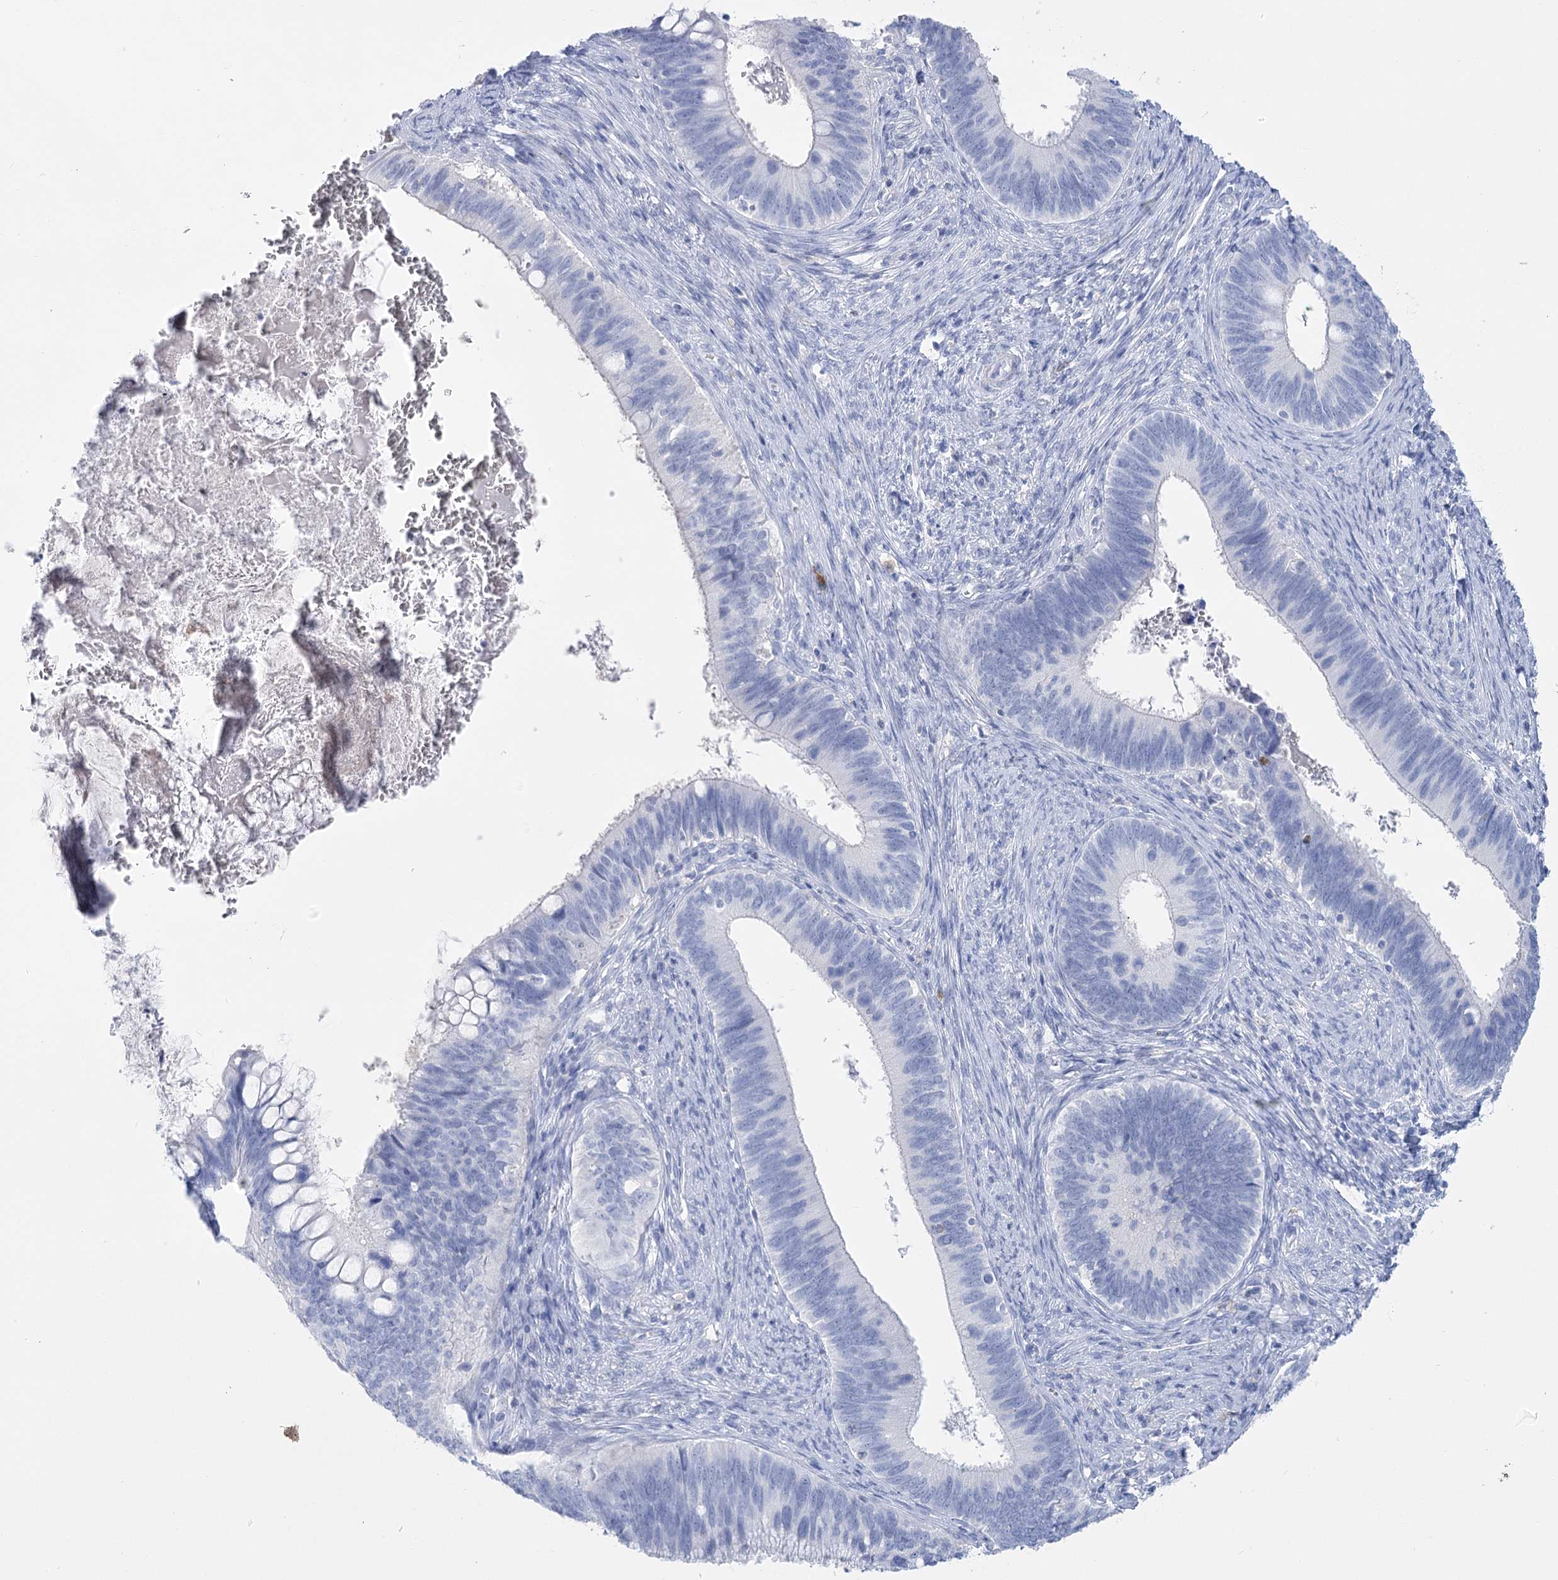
{"staining": {"intensity": "negative", "quantity": "none", "location": "none"}, "tissue": "cervical cancer", "cell_type": "Tumor cells", "image_type": "cancer", "snomed": [{"axis": "morphology", "description": "Adenocarcinoma, NOS"}, {"axis": "topography", "description": "Cervix"}], "caption": "Tumor cells show no significant protein positivity in cervical cancer.", "gene": "PCDHA1", "patient": {"sex": "female", "age": 42}}